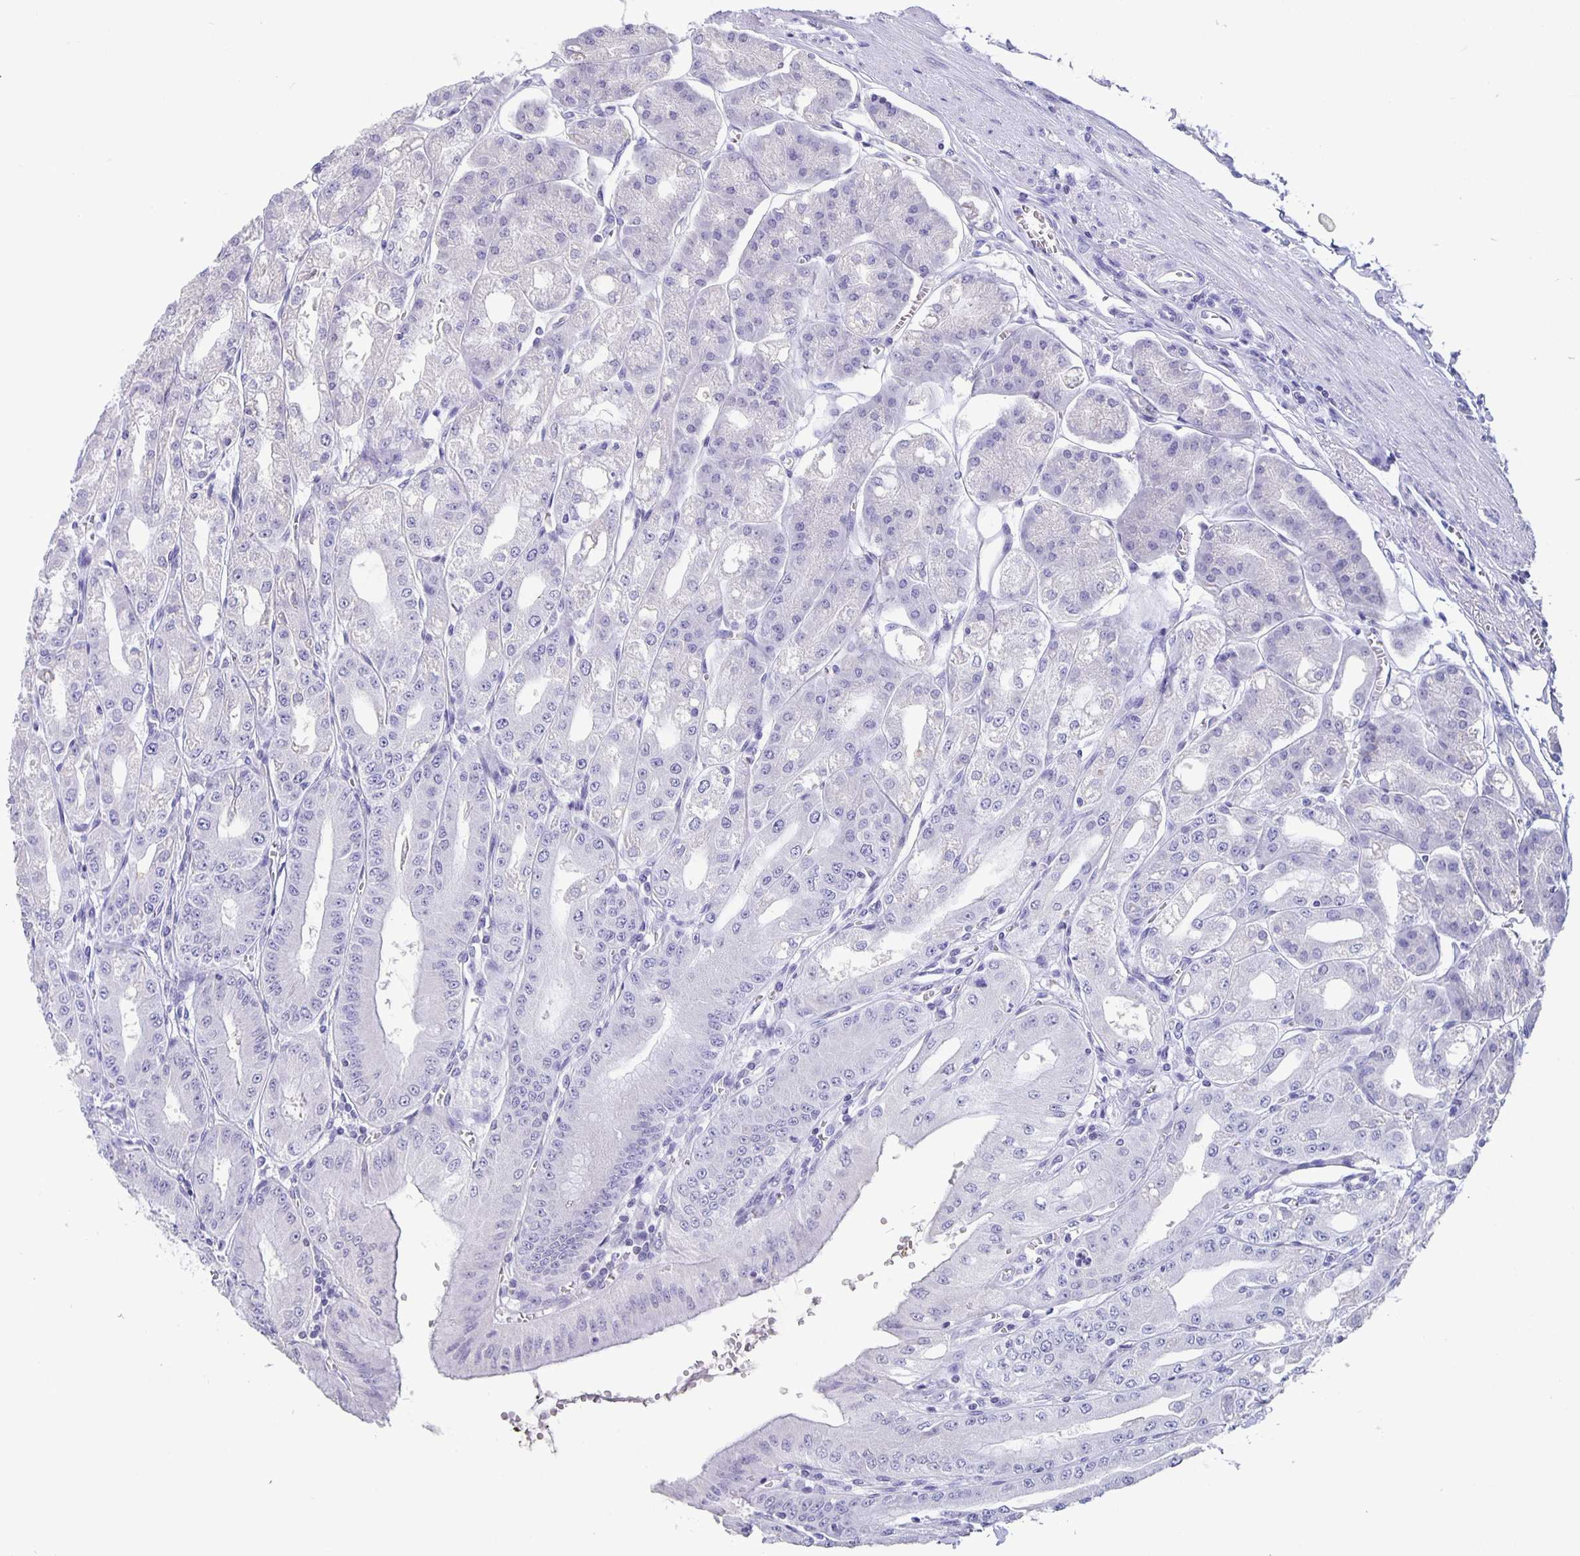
{"staining": {"intensity": "negative", "quantity": "none", "location": "none"}, "tissue": "stomach", "cell_type": "Glandular cells", "image_type": "normal", "snomed": [{"axis": "morphology", "description": "Normal tissue, NOS"}, {"axis": "topography", "description": "Stomach, lower"}], "caption": "An IHC histopathology image of benign stomach is shown. There is no staining in glandular cells of stomach.", "gene": "SATB2", "patient": {"sex": "male", "age": 71}}